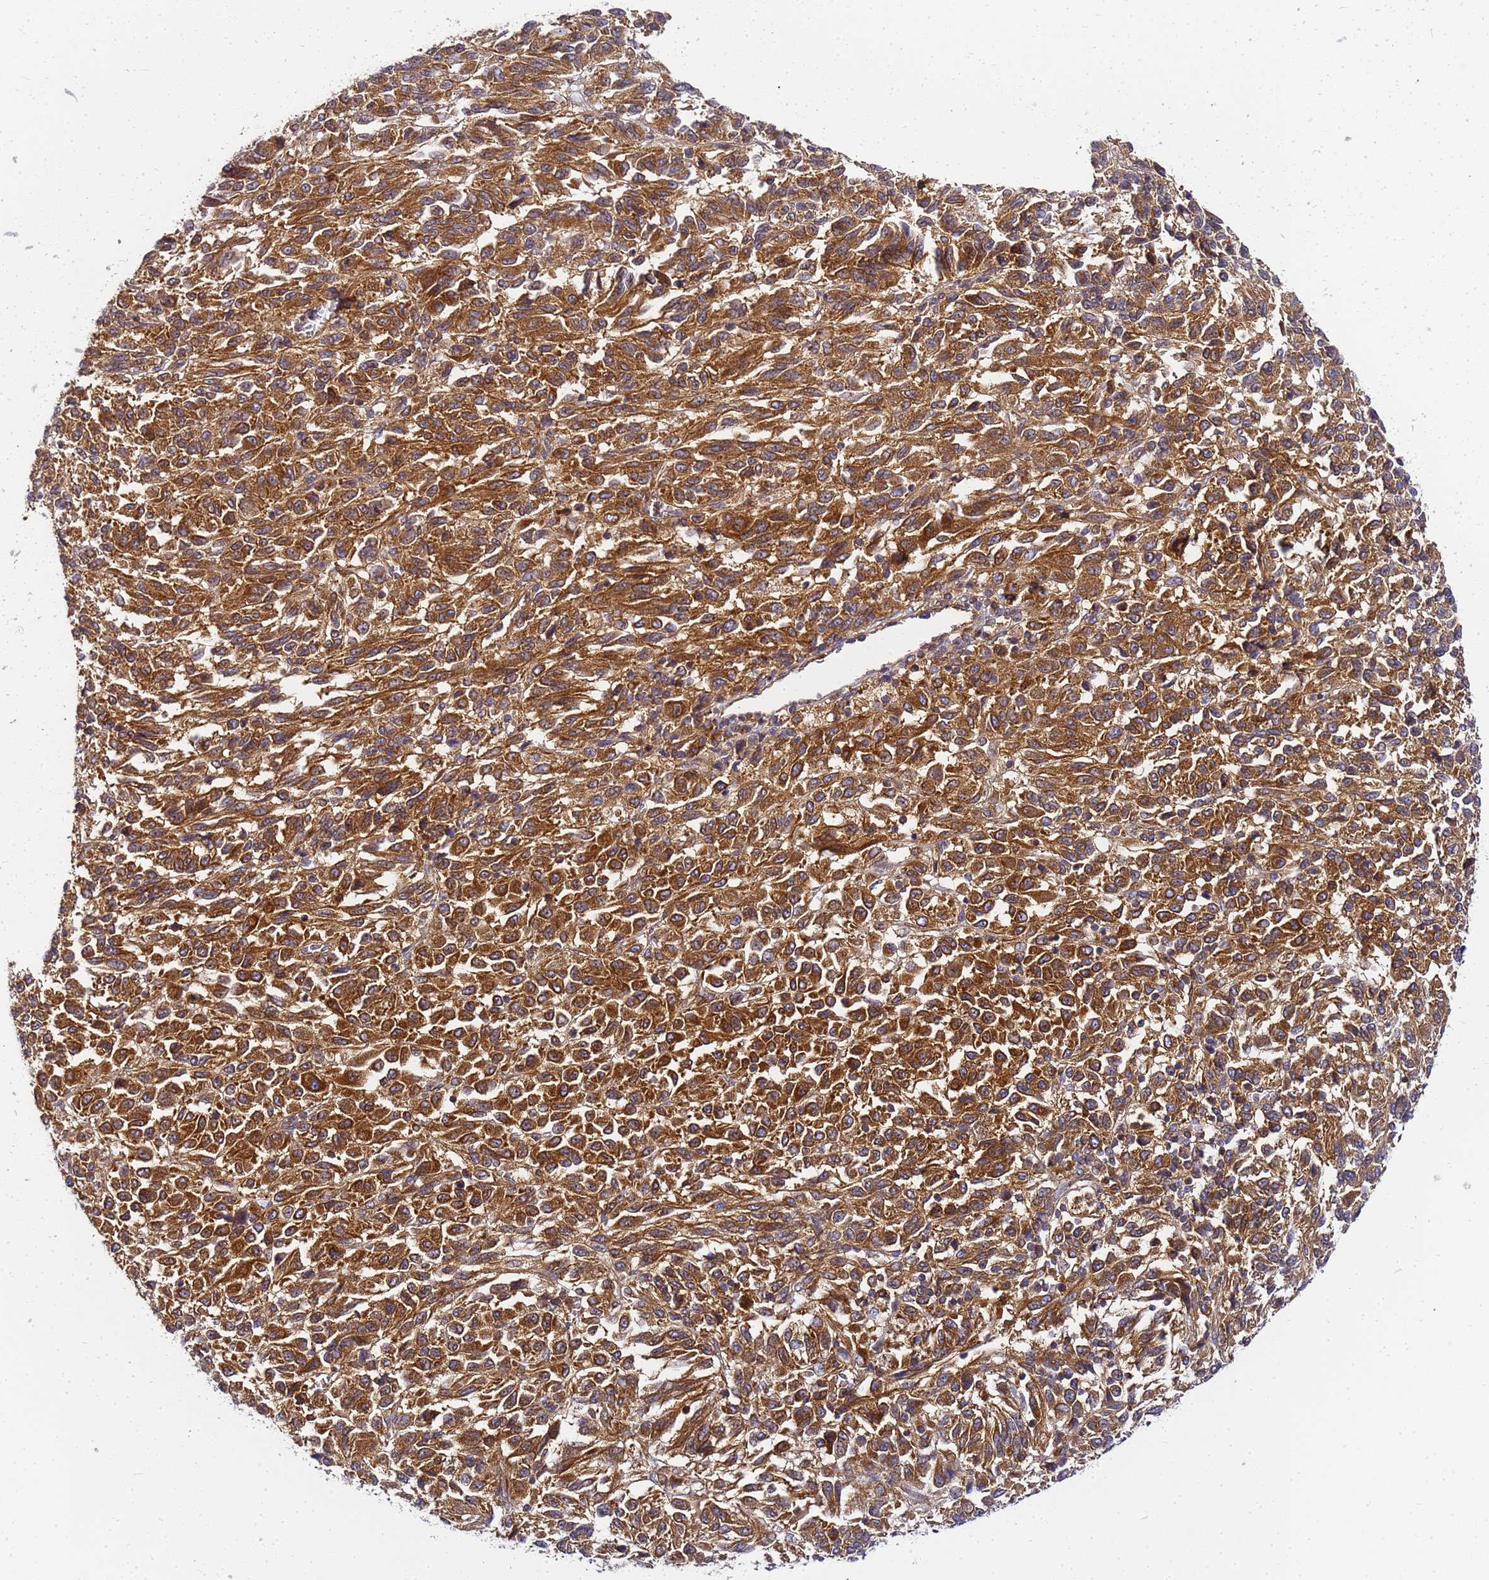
{"staining": {"intensity": "strong", "quantity": ">75%", "location": "cytoplasmic/membranous"}, "tissue": "melanoma", "cell_type": "Tumor cells", "image_type": "cancer", "snomed": [{"axis": "morphology", "description": "Malignant melanoma, Metastatic site"}, {"axis": "topography", "description": "Lung"}], "caption": "Protein positivity by immunohistochemistry displays strong cytoplasmic/membranous staining in about >75% of tumor cells in melanoma. The staining is performed using DAB (3,3'-diaminobenzidine) brown chromogen to label protein expression. The nuclei are counter-stained blue using hematoxylin.", "gene": "CHM", "patient": {"sex": "male", "age": 64}}